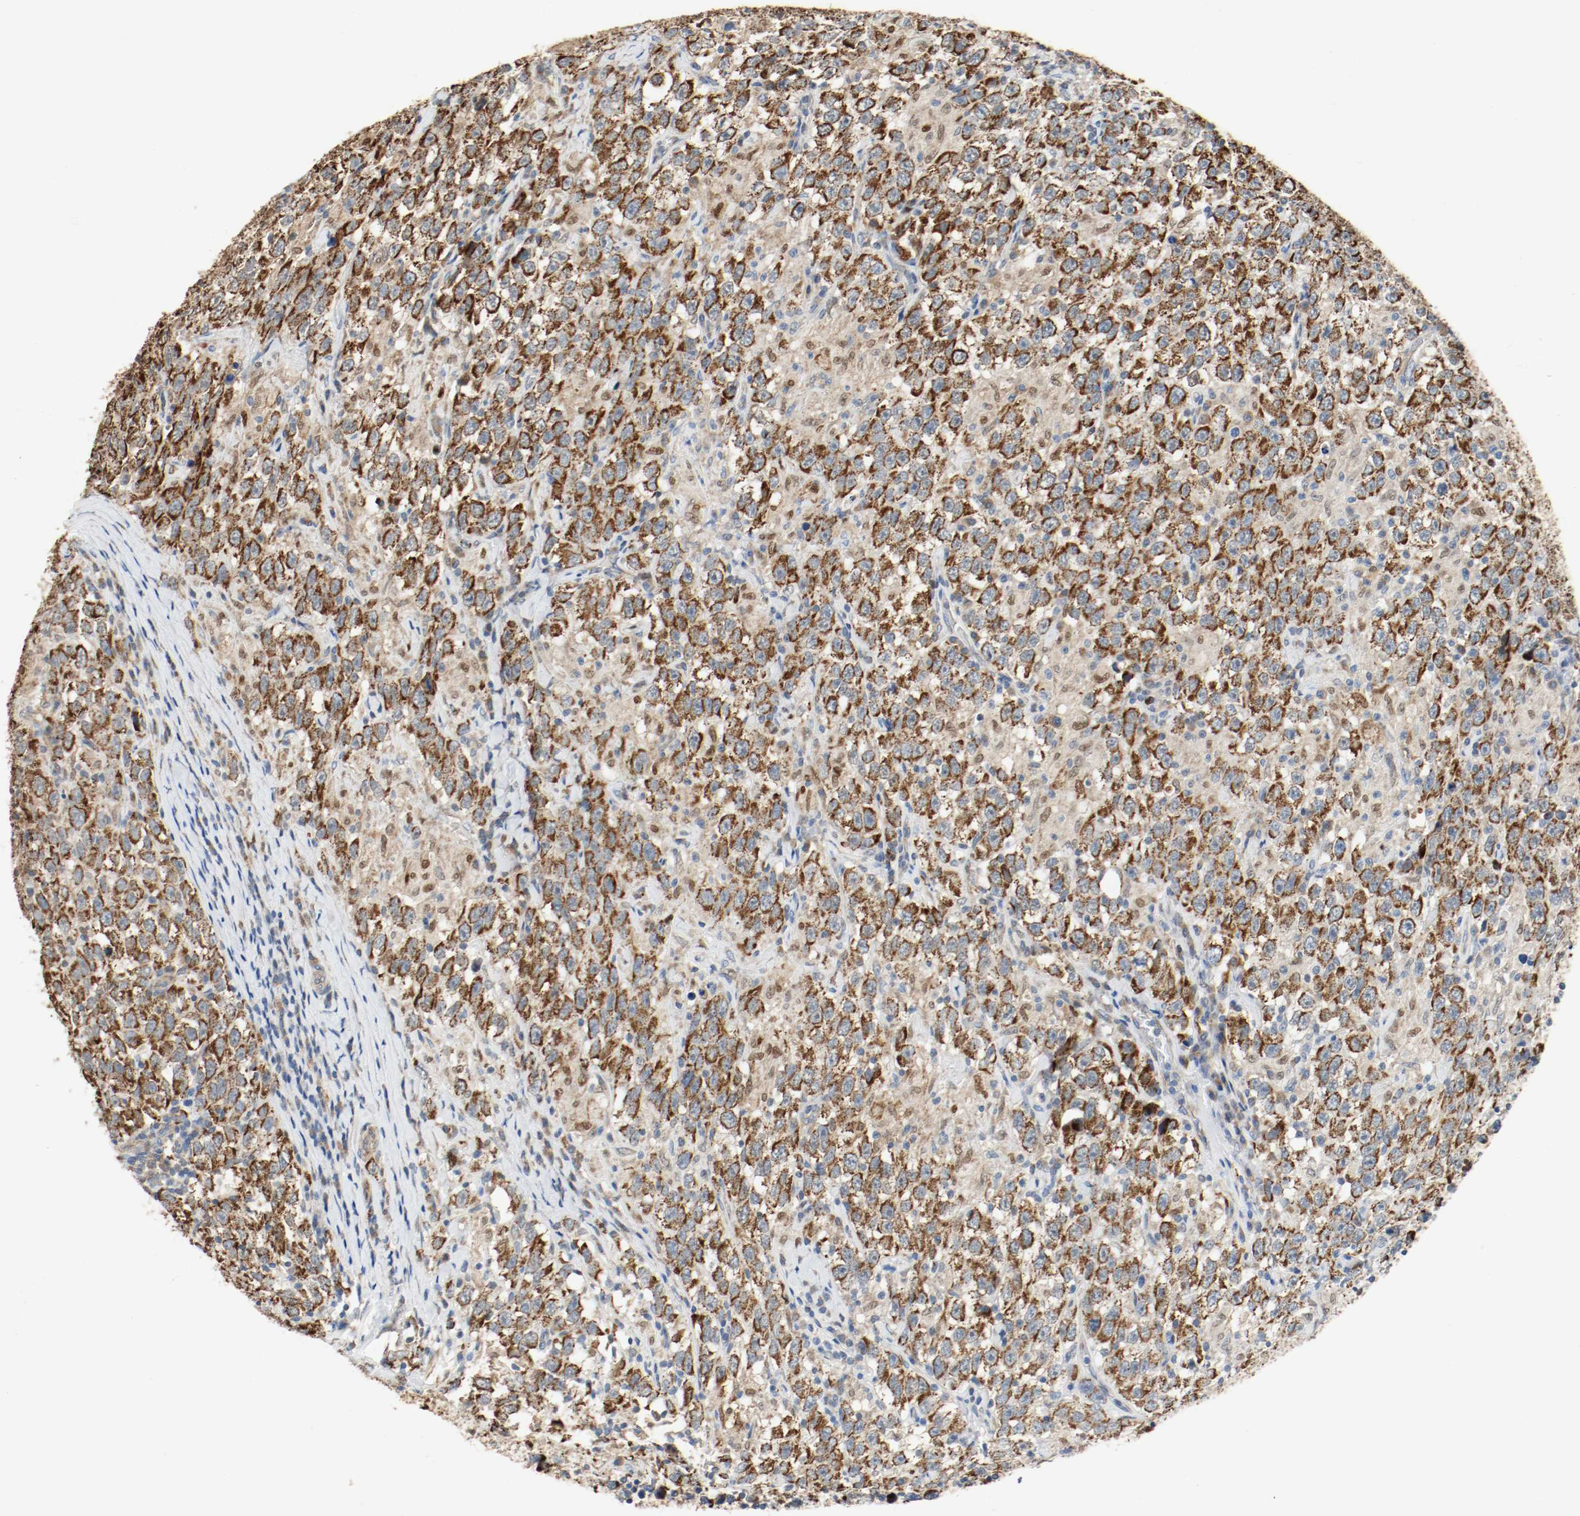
{"staining": {"intensity": "strong", "quantity": ">75%", "location": "cytoplasmic/membranous"}, "tissue": "testis cancer", "cell_type": "Tumor cells", "image_type": "cancer", "snomed": [{"axis": "morphology", "description": "Seminoma, NOS"}, {"axis": "topography", "description": "Testis"}], "caption": "A brown stain highlights strong cytoplasmic/membranous positivity of a protein in human testis seminoma tumor cells.", "gene": "ALDH4A1", "patient": {"sex": "male", "age": 41}}